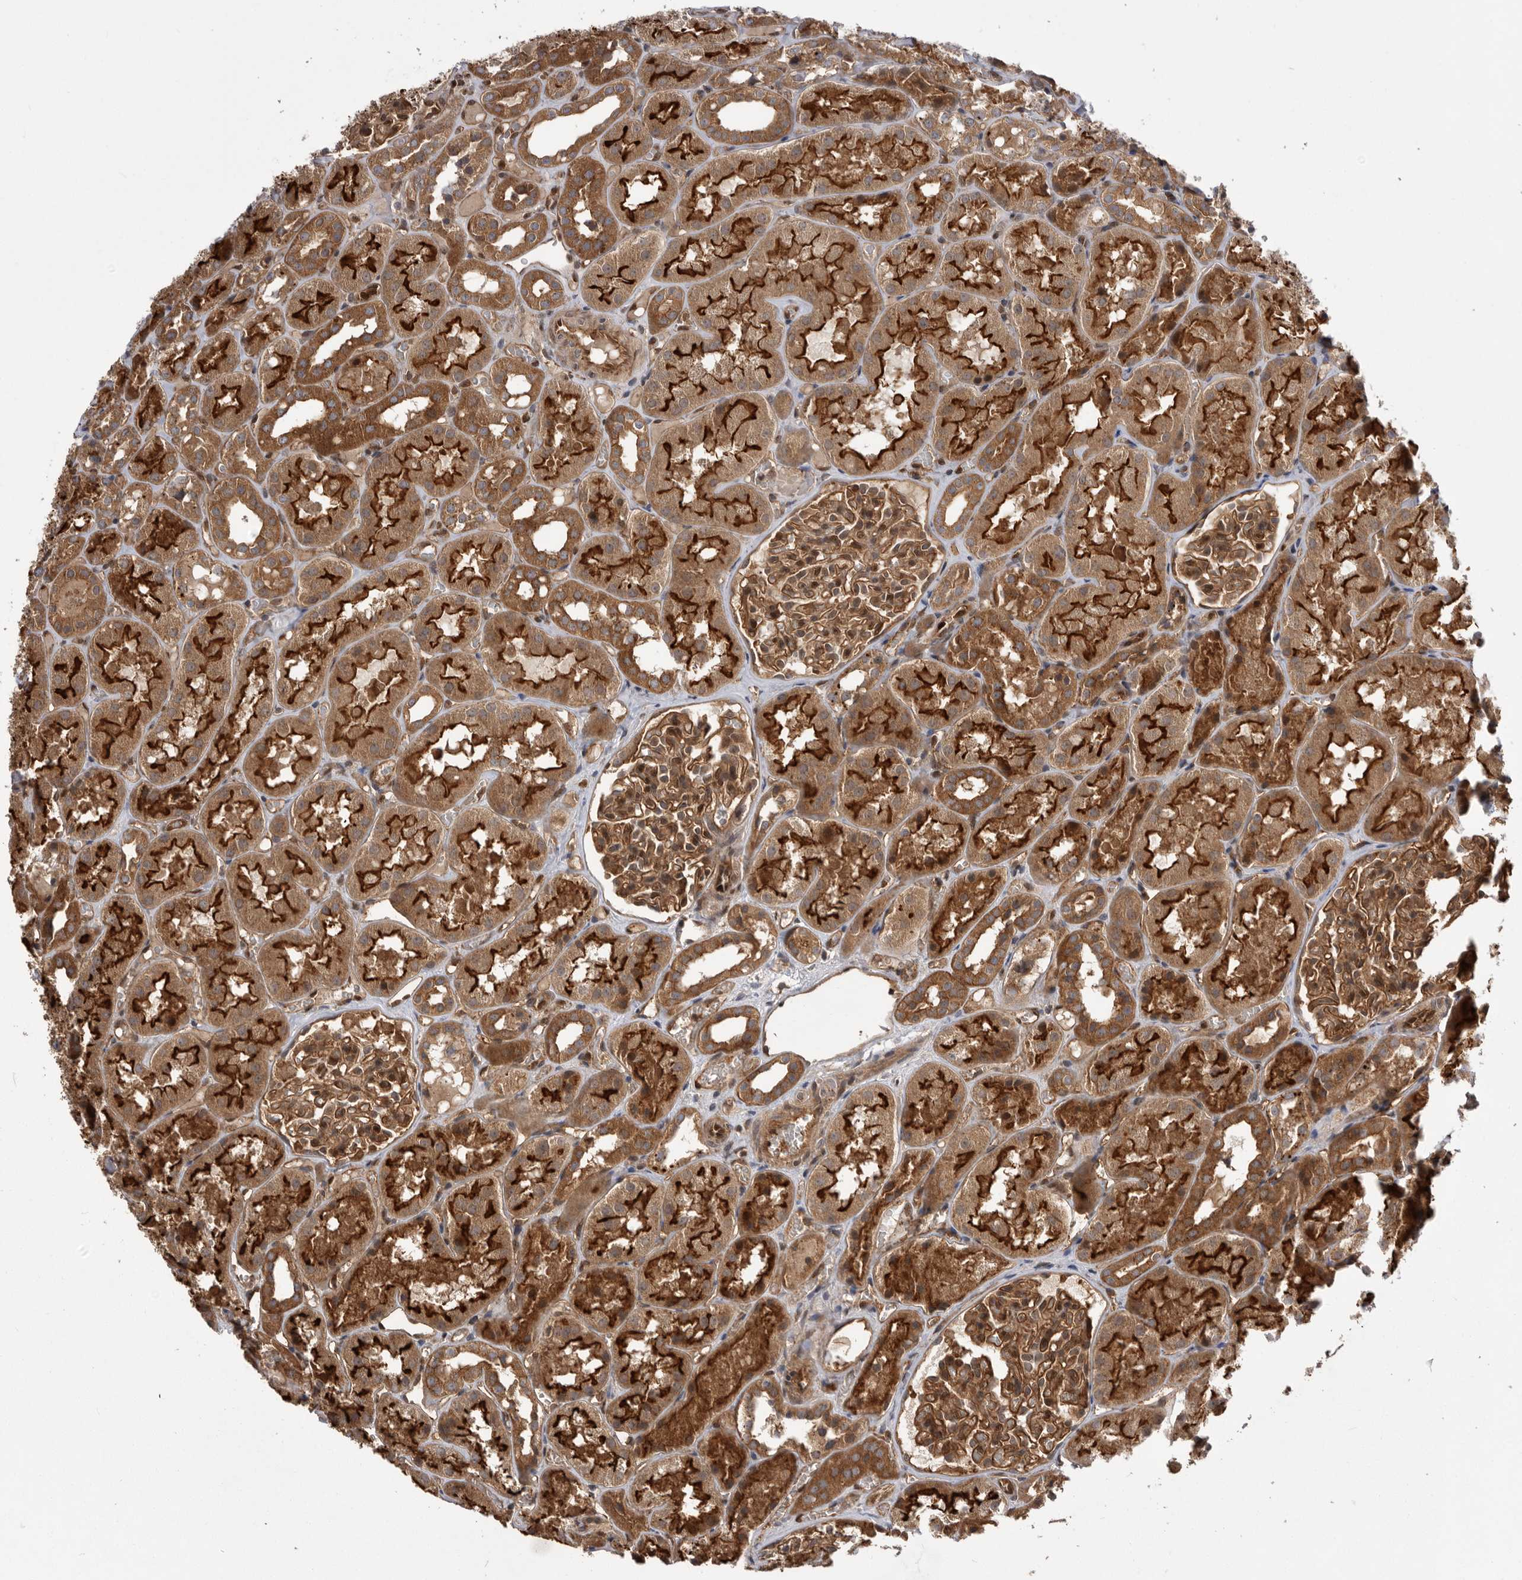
{"staining": {"intensity": "moderate", "quantity": ">75%", "location": "cytoplasmic/membranous,nuclear"}, "tissue": "kidney", "cell_type": "Cells in glomeruli", "image_type": "normal", "snomed": [{"axis": "morphology", "description": "Normal tissue, NOS"}, {"axis": "topography", "description": "Kidney"}], "caption": "Immunohistochemical staining of normal human kidney demonstrates >75% levels of moderate cytoplasmic/membranous,nuclear protein positivity in about >75% of cells in glomeruli.", "gene": "DHDDS", "patient": {"sex": "male", "age": 16}}